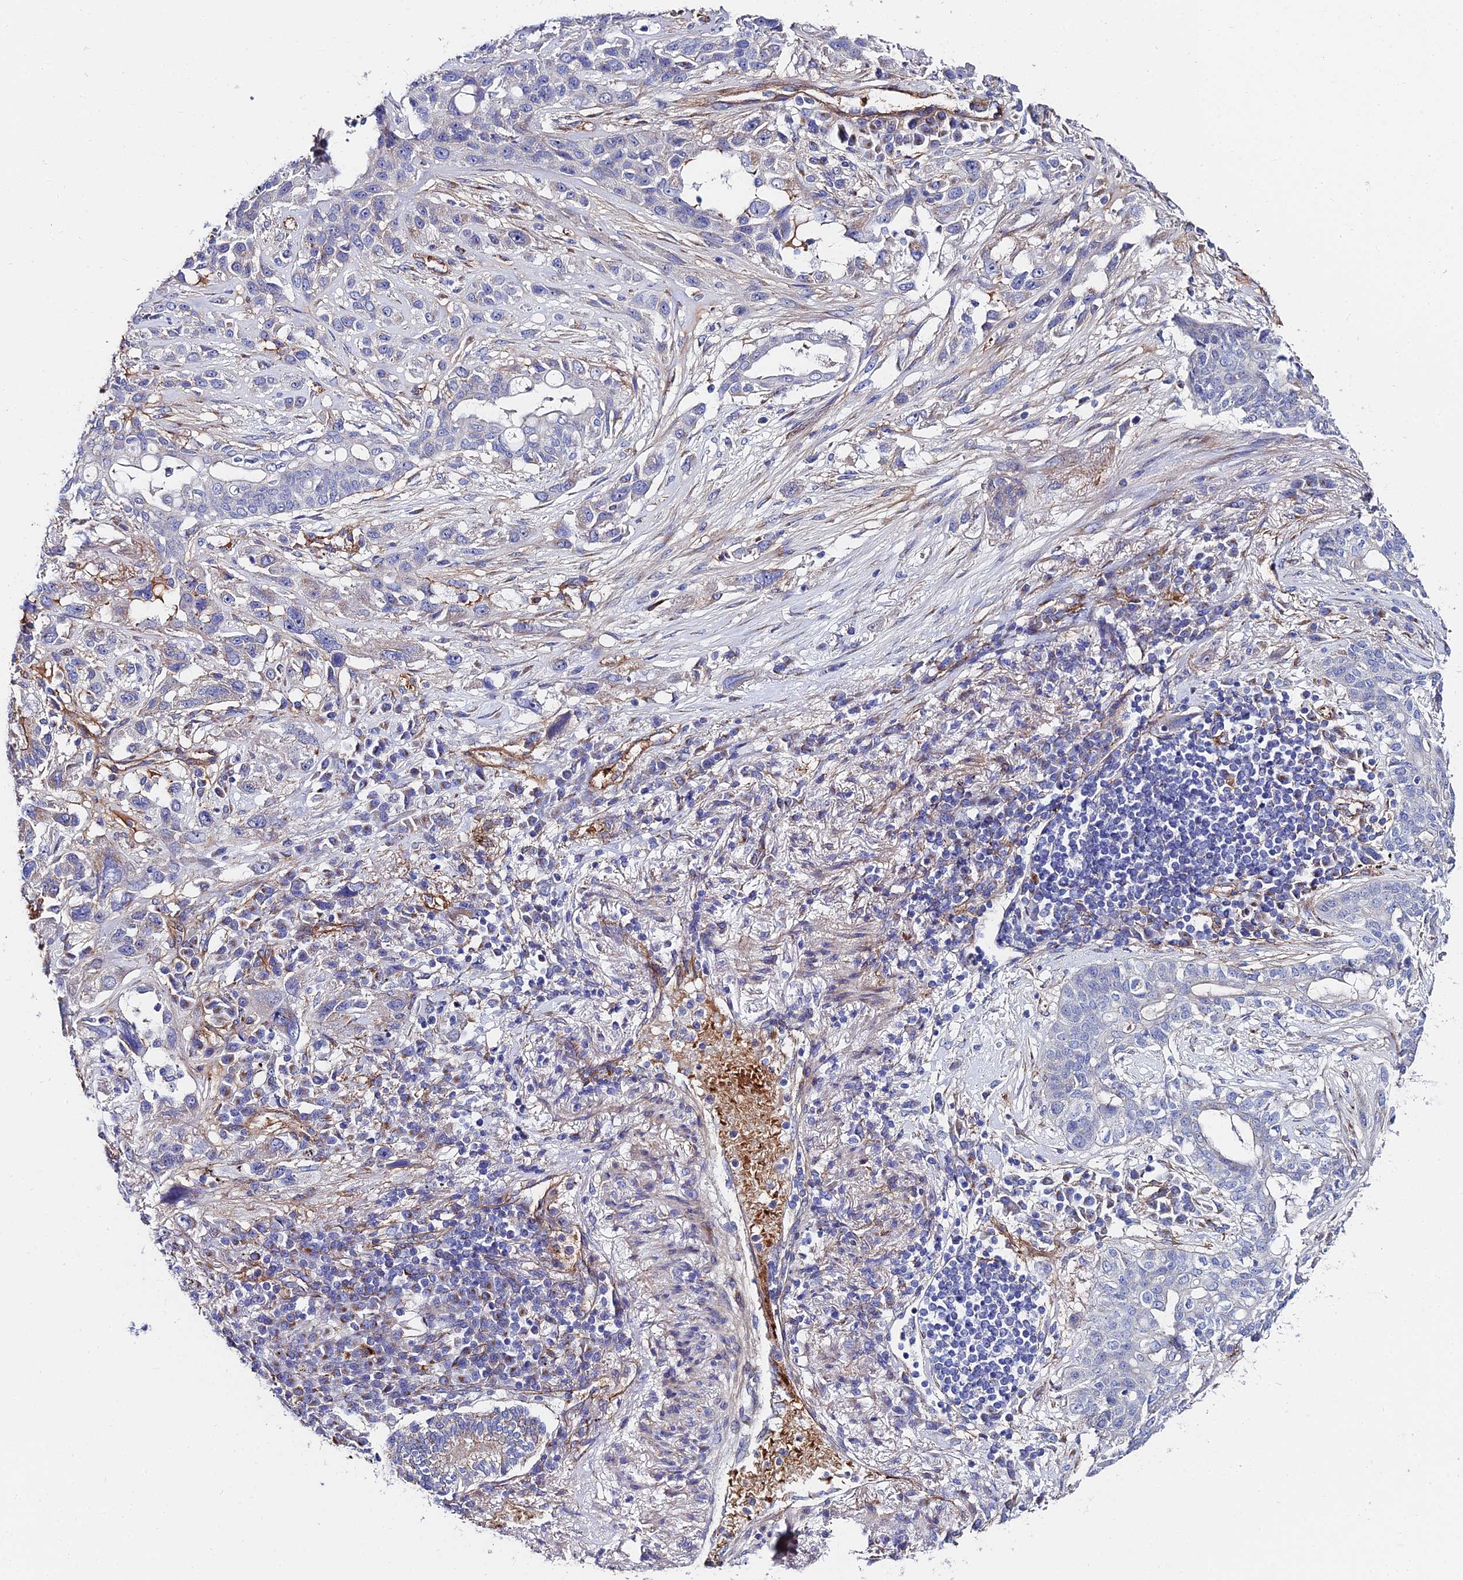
{"staining": {"intensity": "negative", "quantity": "none", "location": "none"}, "tissue": "lung cancer", "cell_type": "Tumor cells", "image_type": "cancer", "snomed": [{"axis": "morphology", "description": "Squamous cell carcinoma, NOS"}, {"axis": "topography", "description": "Lung"}], "caption": "Tumor cells show no significant protein expression in squamous cell carcinoma (lung).", "gene": "ADGRF3", "patient": {"sex": "female", "age": 70}}